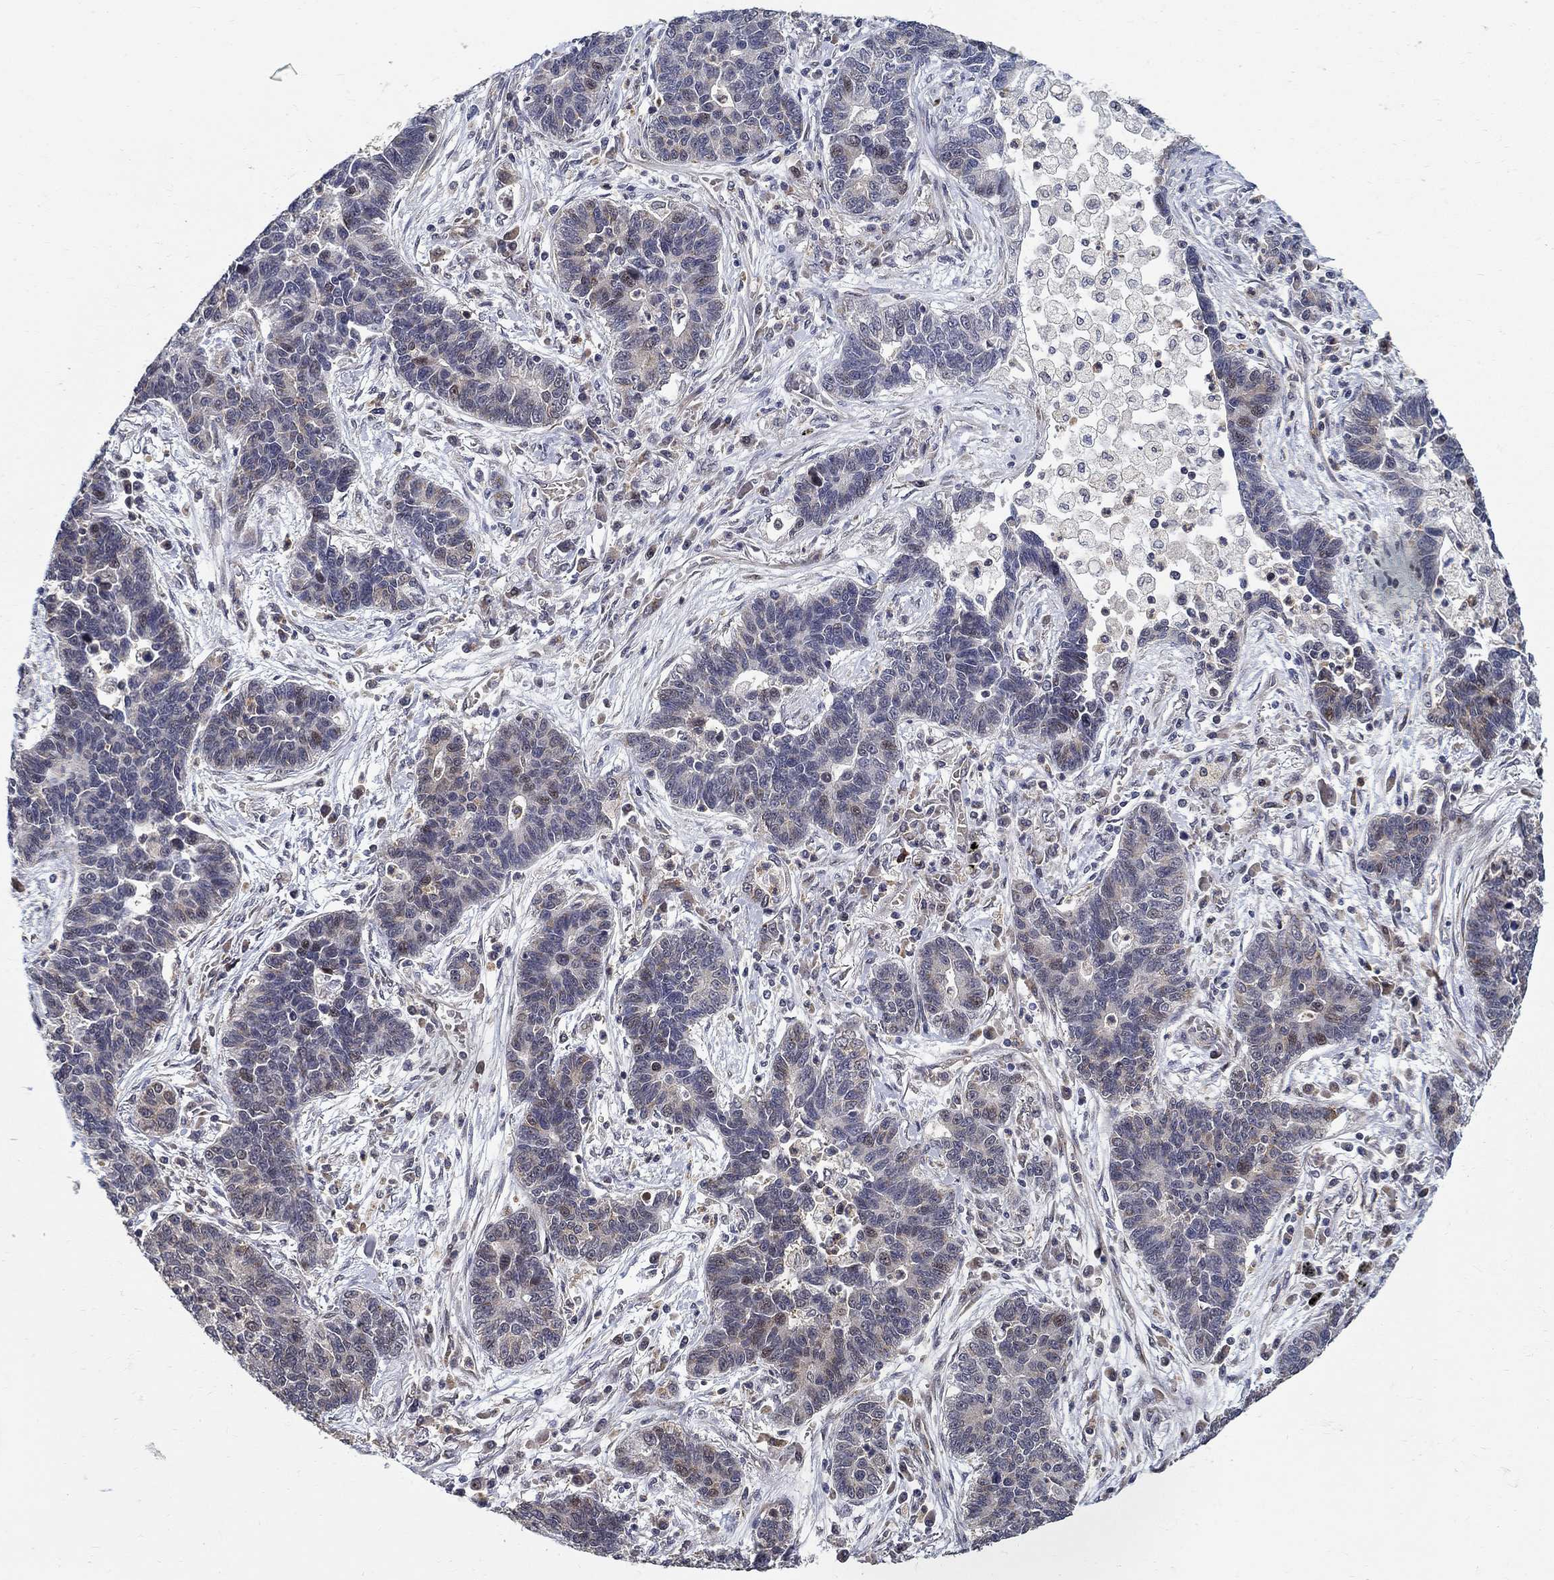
{"staining": {"intensity": "weak", "quantity": "<25%", "location": "nuclear"}, "tissue": "lung cancer", "cell_type": "Tumor cells", "image_type": "cancer", "snomed": [{"axis": "morphology", "description": "Adenocarcinoma, NOS"}, {"axis": "topography", "description": "Lung"}], "caption": "A histopathology image of lung cancer (adenocarcinoma) stained for a protein shows no brown staining in tumor cells.", "gene": "ZNF594", "patient": {"sex": "female", "age": 57}}